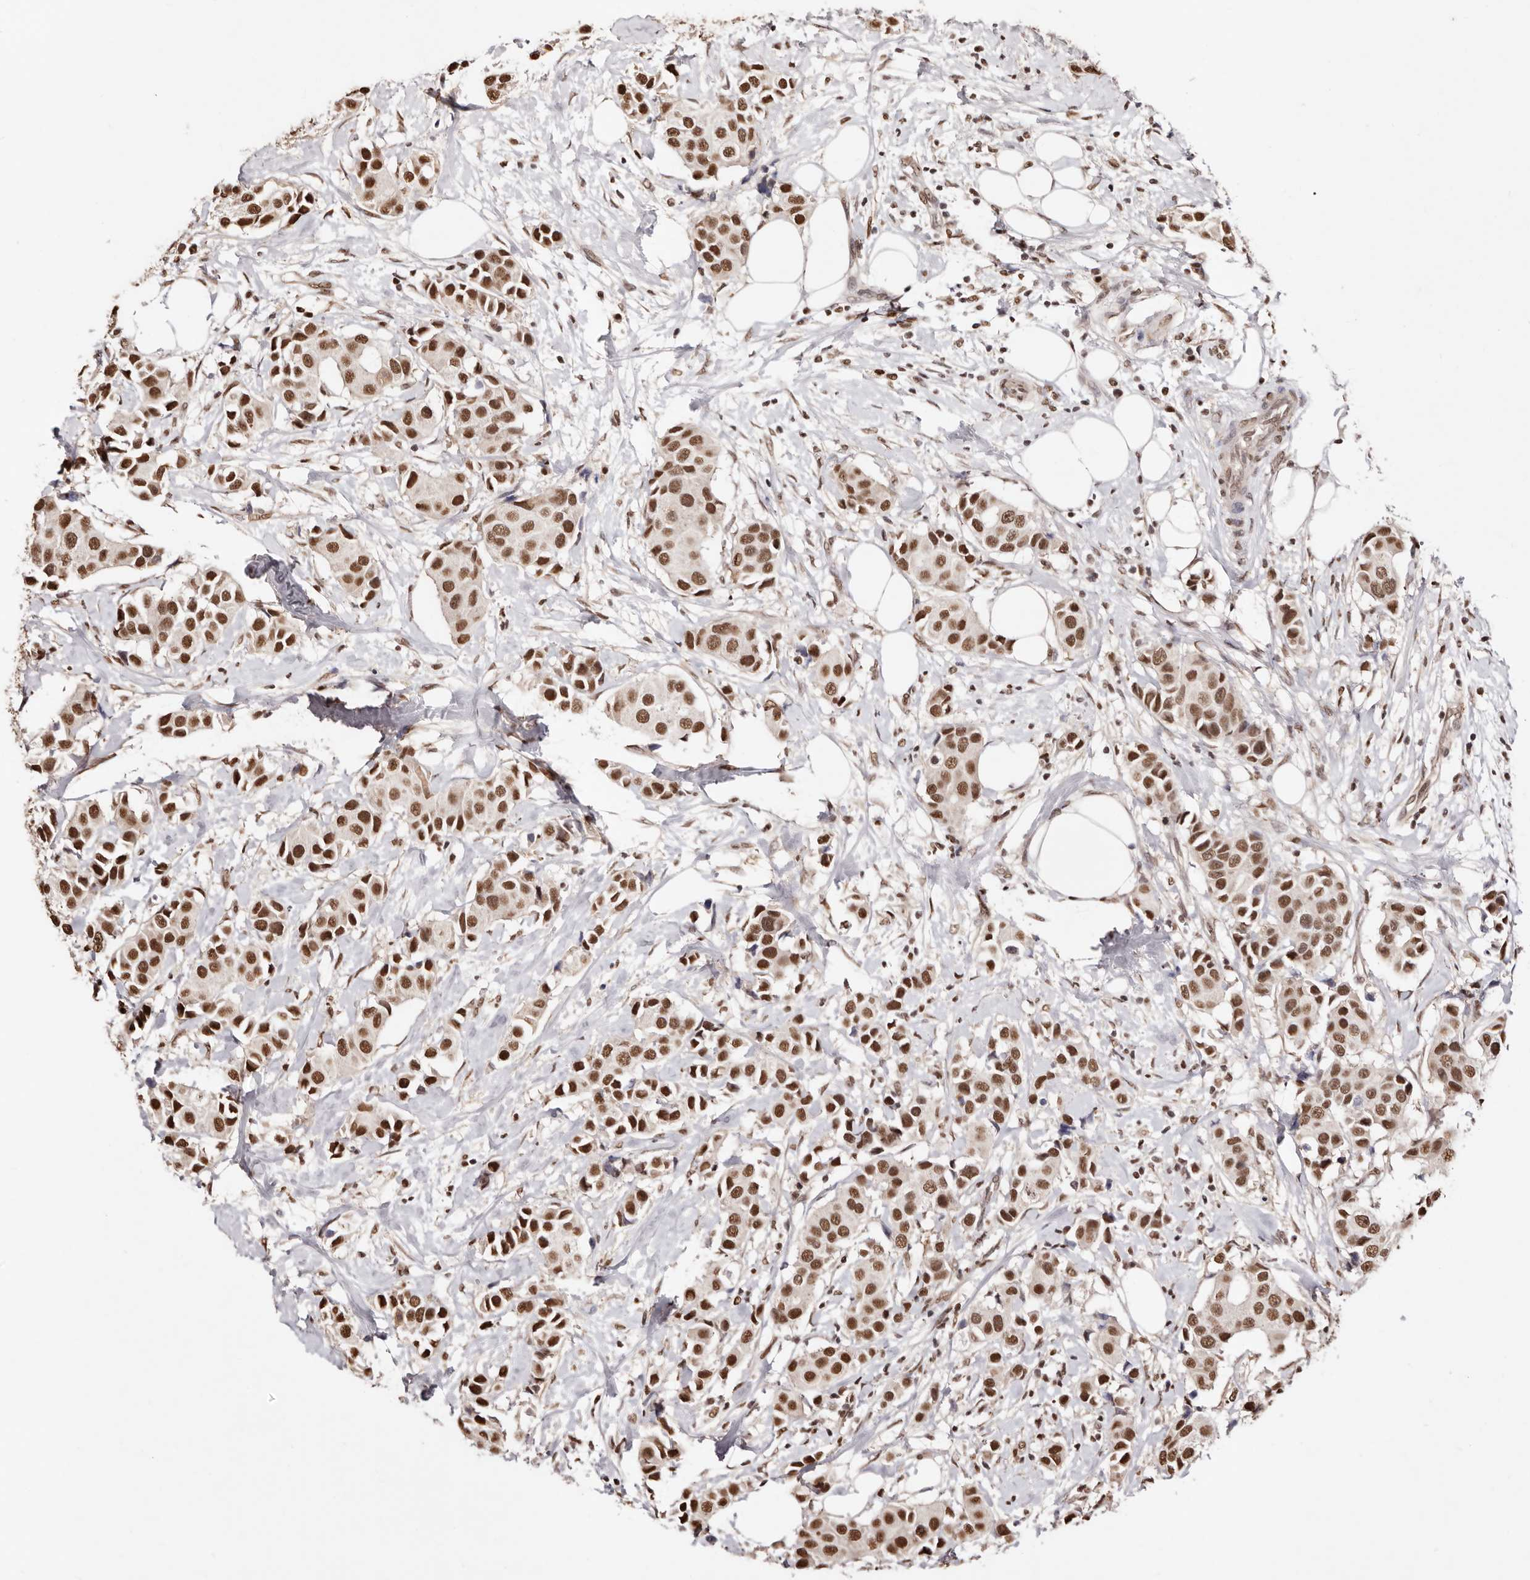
{"staining": {"intensity": "strong", "quantity": ">75%", "location": "nuclear"}, "tissue": "breast cancer", "cell_type": "Tumor cells", "image_type": "cancer", "snomed": [{"axis": "morphology", "description": "Normal tissue, NOS"}, {"axis": "morphology", "description": "Duct carcinoma"}, {"axis": "topography", "description": "Breast"}], "caption": "Human breast cancer stained for a protein (brown) exhibits strong nuclear positive expression in about >75% of tumor cells.", "gene": "BICRAL", "patient": {"sex": "female", "age": 39}}